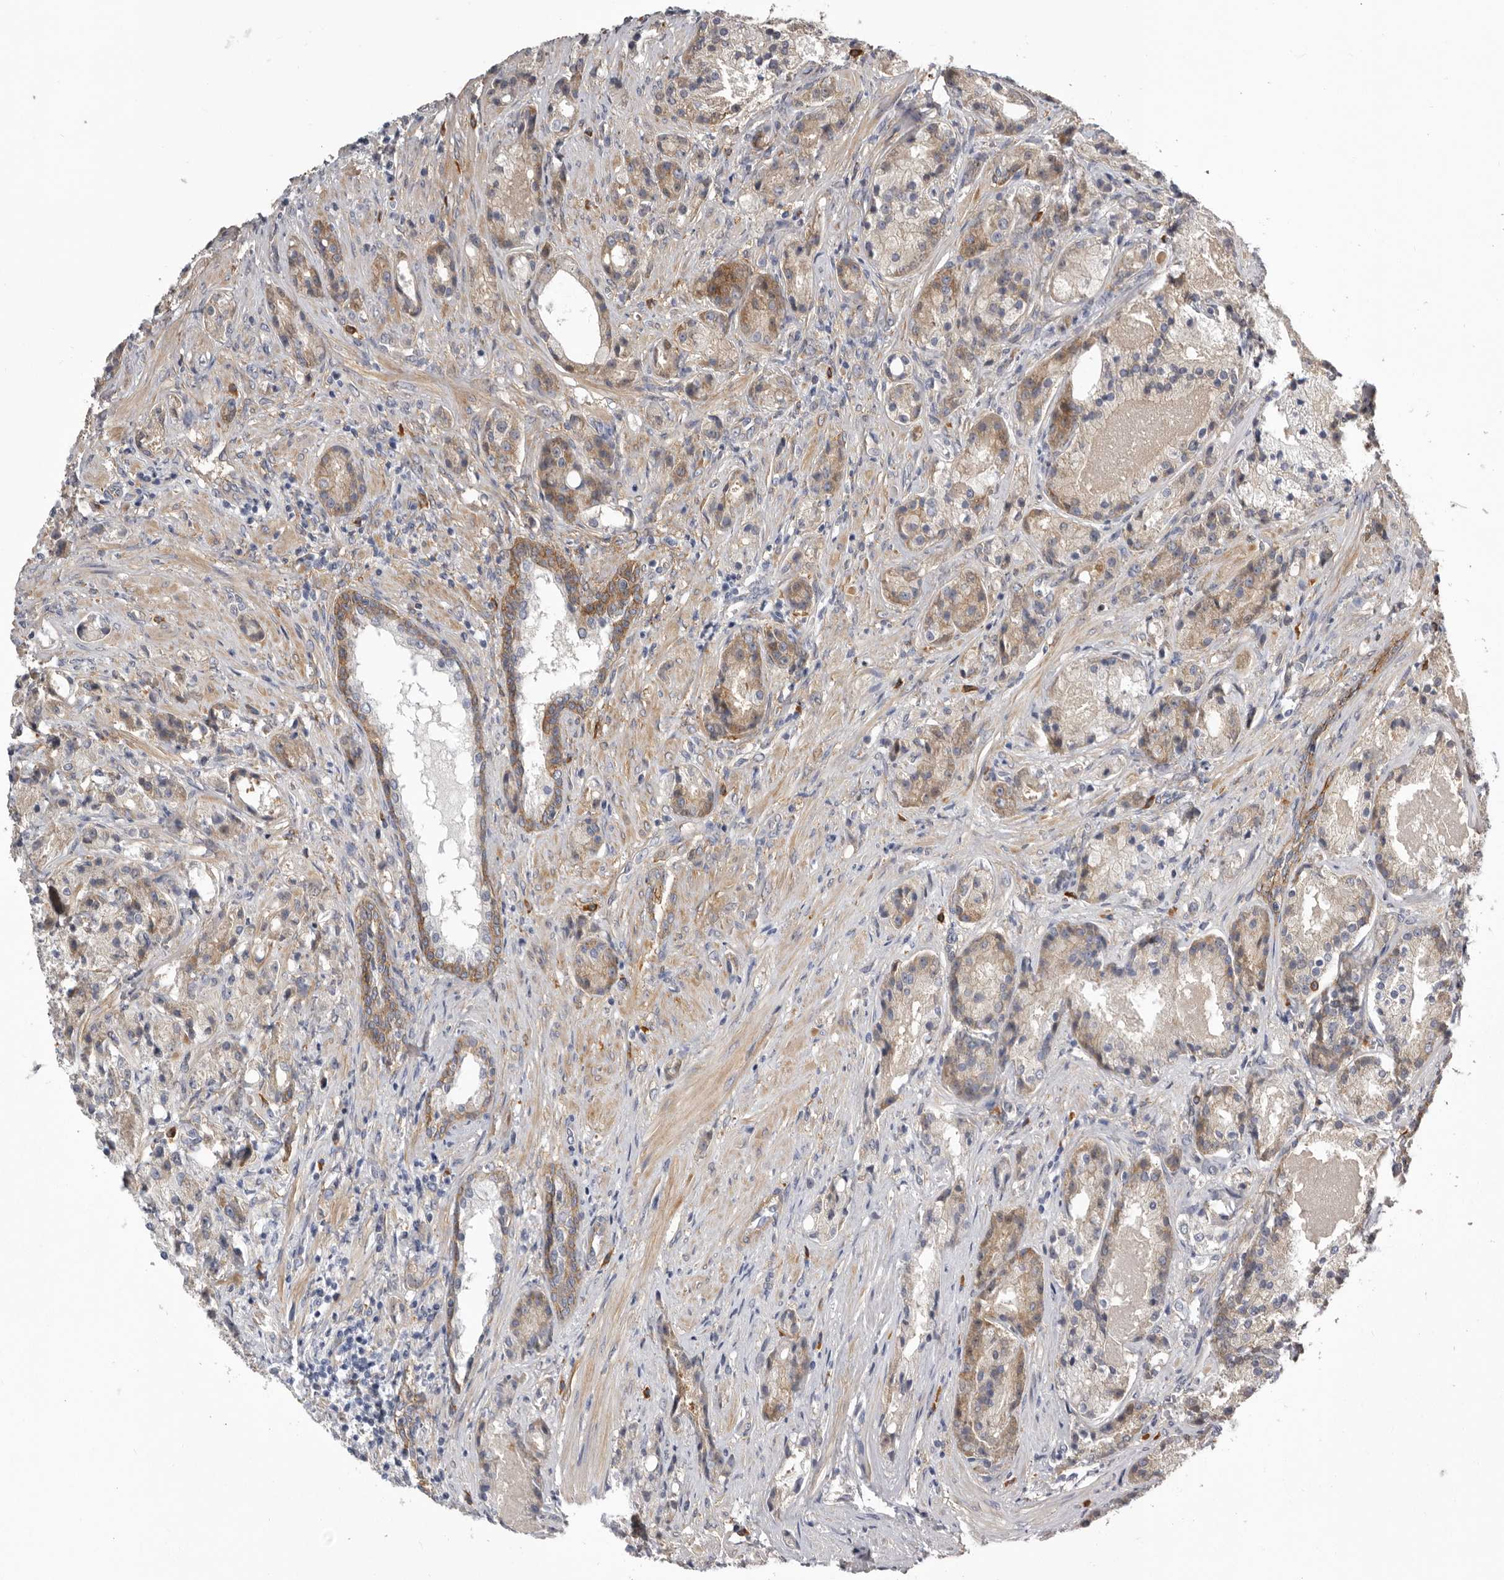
{"staining": {"intensity": "weak", "quantity": "25%-75%", "location": "cytoplasmic/membranous"}, "tissue": "prostate cancer", "cell_type": "Tumor cells", "image_type": "cancer", "snomed": [{"axis": "morphology", "description": "Adenocarcinoma, High grade"}, {"axis": "topography", "description": "Prostate"}], "caption": "DAB (3,3'-diaminobenzidine) immunohistochemical staining of prostate cancer (high-grade adenocarcinoma) reveals weak cytoplasmic/membranous protein staining in approximately 25%-75% of tumor cells. The protein of interest is stained brown, and the nuclei are stained in blue (DAB (3,3'-diaminobenzidine) IHC with brightfield microscopy, high magnification).", "gene": "ENAH", "patient": {"sex": "male", "age": 60}}